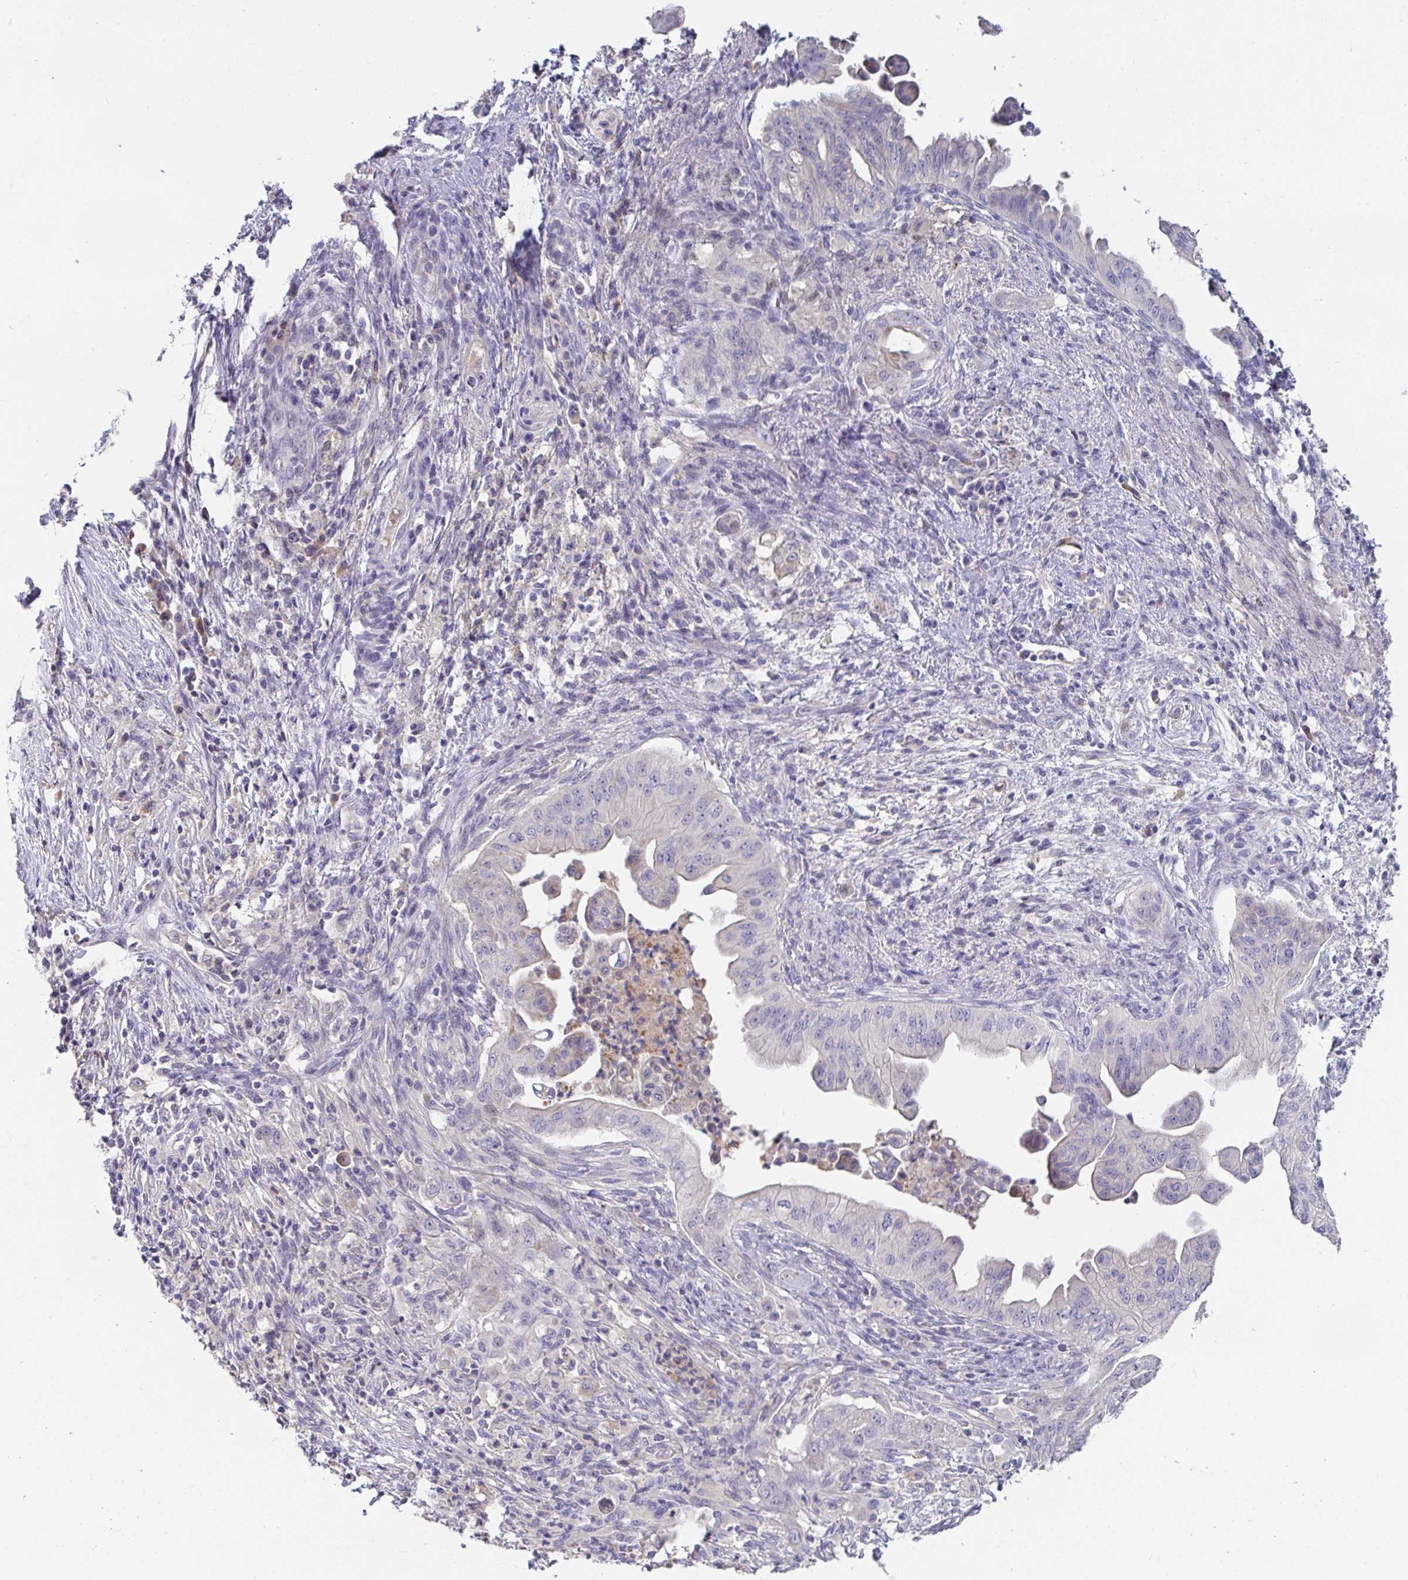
{"staining": {"intensity": "negative", "quantity": "none", "location": "none"}, "tissue": "pancreatic cancer", "cell_type": "Tumor cells", "image_type": "cancer", "snomed": [{"axis": "morphology", "description": "Adenocarcinoma, NOS"}, {"axis": "topography", "description": "Pancreas"}], "caption": "Pancreatic cancer was stained to show a protein in brown. There is no significant expression in tumor cells. (DAB (3,3'-diaminobenzidine) immunohistochemistry visualized using brightfield microscopy, high magnification).", "gene": "ANO5", "patient": {"sex": "male", "age": 58}}